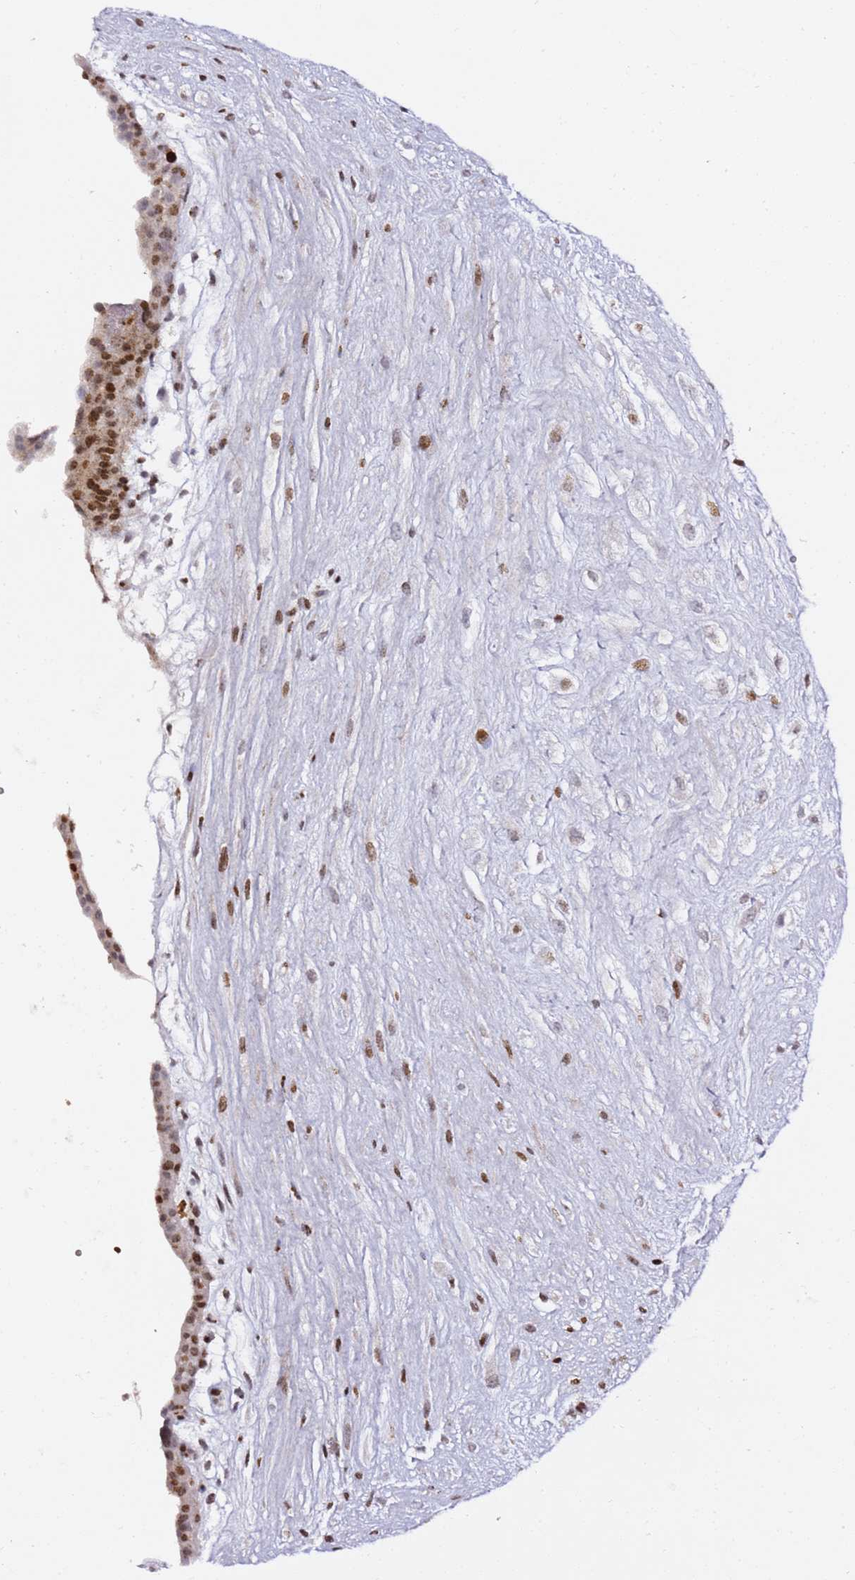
{"staining": {"intensity": "moderate", "quantity": "<25%", "location": "cytoplasmic/membranous,nuclear"}, "tissue": "placenta", "cell_type": "Decidual cells", "image_type": "normal", "snomed": [{"axis": "morphology", "description": "Normal tissue, NOS"}, {"axis": "topography", "description": "Placenta"}], "caption": "Protein staining of benign placenta exhibits moderate cytoplasmic/membranous,nuclear expression in approximately <25% of decidual cells. (brown staining indicates protein expression, while blue staining denotes nuclei).", "gene": "GBP2", "patient": {"sex": "female", "age": 18}}